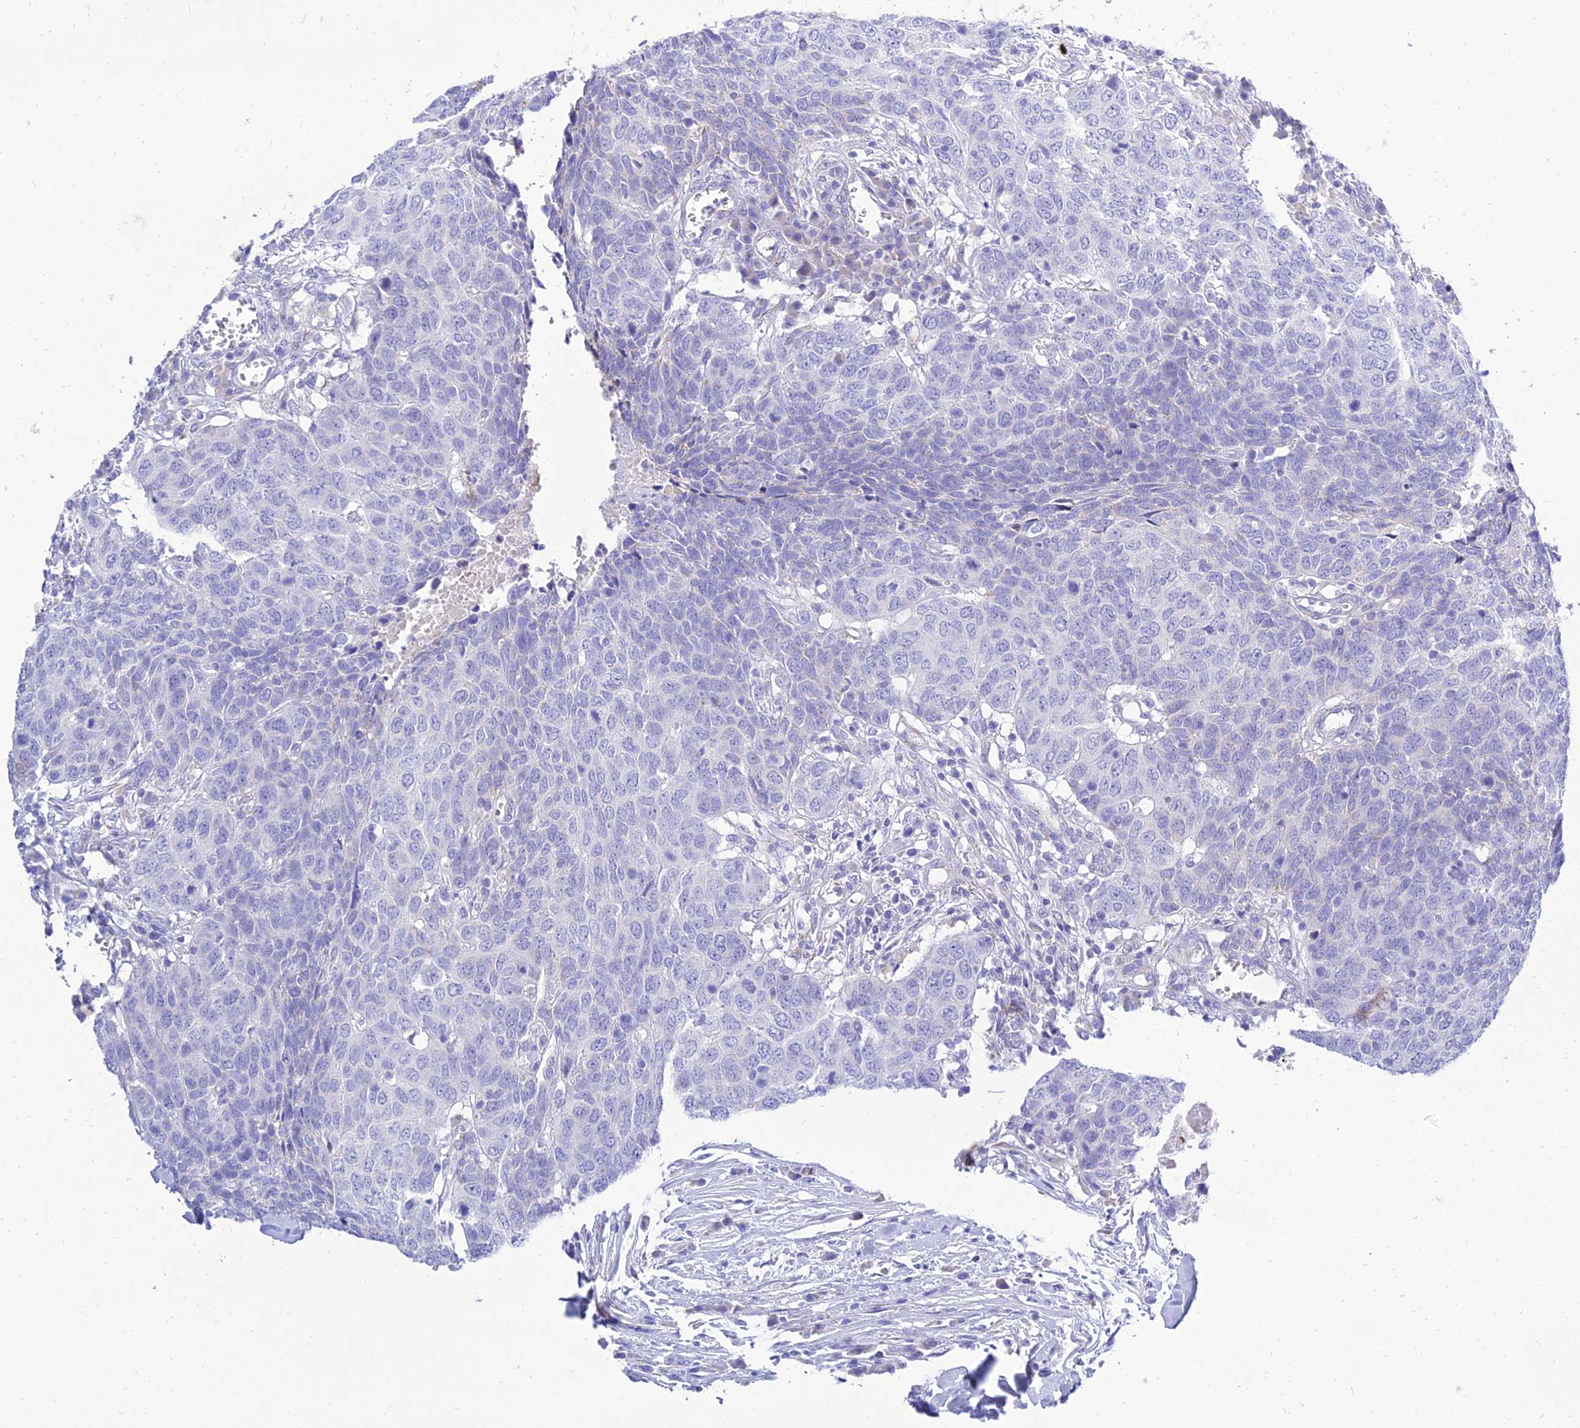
{"staining": {"intensity": "negative", "quantity": "none", "location": "none"}, "tissue": "head and neck cancer", "cell_type": "Tumor cells", "image_type": "cancer", "snomed": [{"axis": "morphology", "description": "Squamous cell carcinoma, NOS"}, {"axis": "topography", "description": "Head-Neck"}], "caption": "Immunohistochemistry histopathology image of human head and neck cancer (squamous cell carcinoma) stained for a protein (brown), which demonstrates no positivity in tumor cells. (Brightfield microscopy of DAB (3,3'-diaminobenzidine) IHC at high magnification).", "gene": "PKN3", "patient": {"sex": "male", "age": 66}}